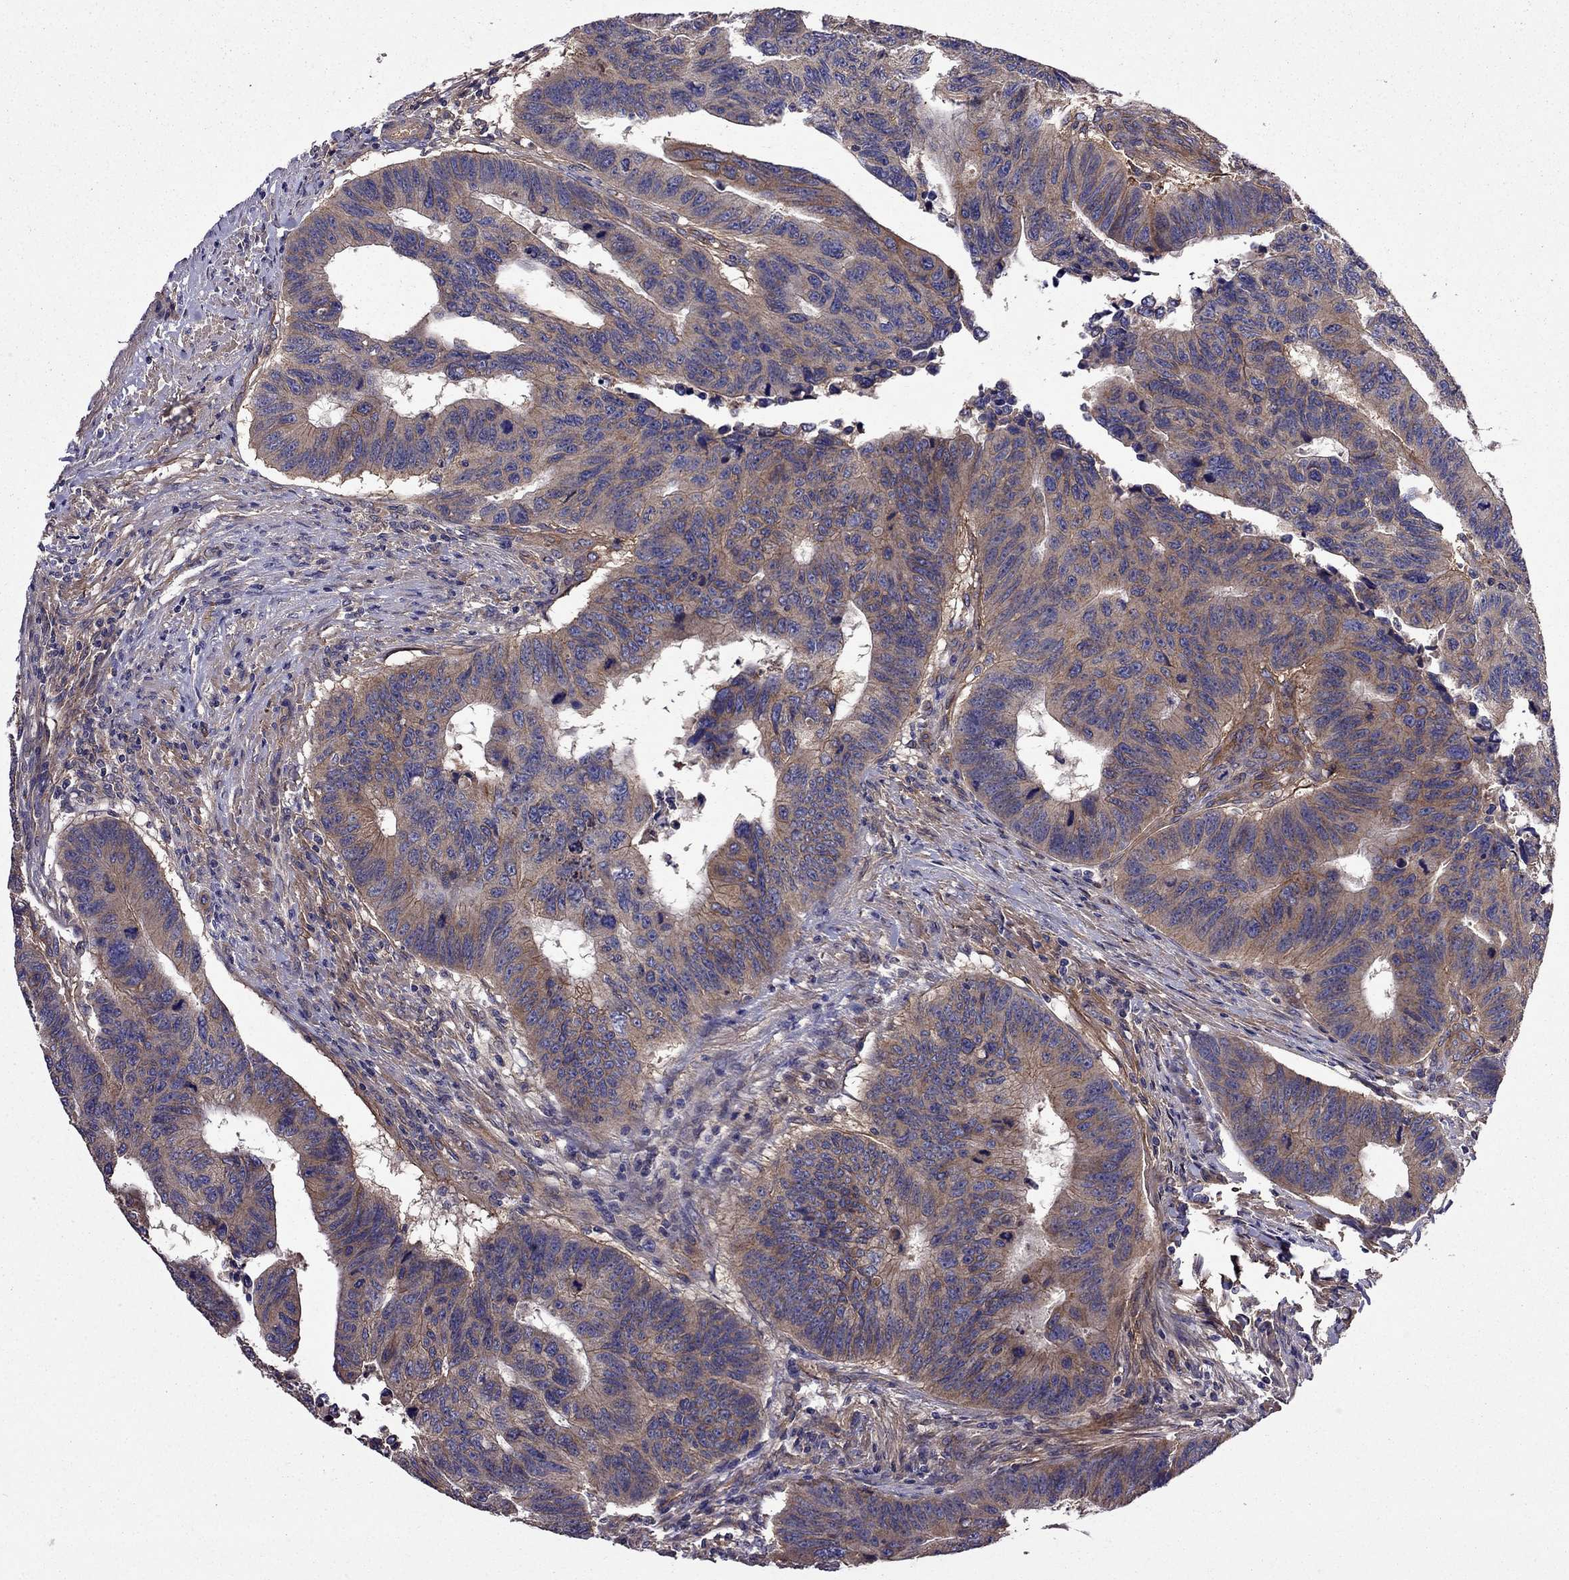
{"staining": {"intensity": "weak", "quantity": ">75%", "location": "cytoplasmic/membranous"}, "tissue": "colorectal cancer", "cell_type": "Tumor cells", "image_type": "cancer", "snomed": [{"axis": "morphology", "description": "Adenocarcinoma, NOS"}, {"axis": "topography", "description": "Rectum"}], "caption": "The photomicrograph demonstrates immunohistochemical staining of colorectal adenocarcinoma. There is weak cytoplasmic/membranous expression is identified in about >75% of tumor cells. Nuclei are stained in blue.", "gene": "ITGB1", "patient": {"sex": "female", "age": 85}}